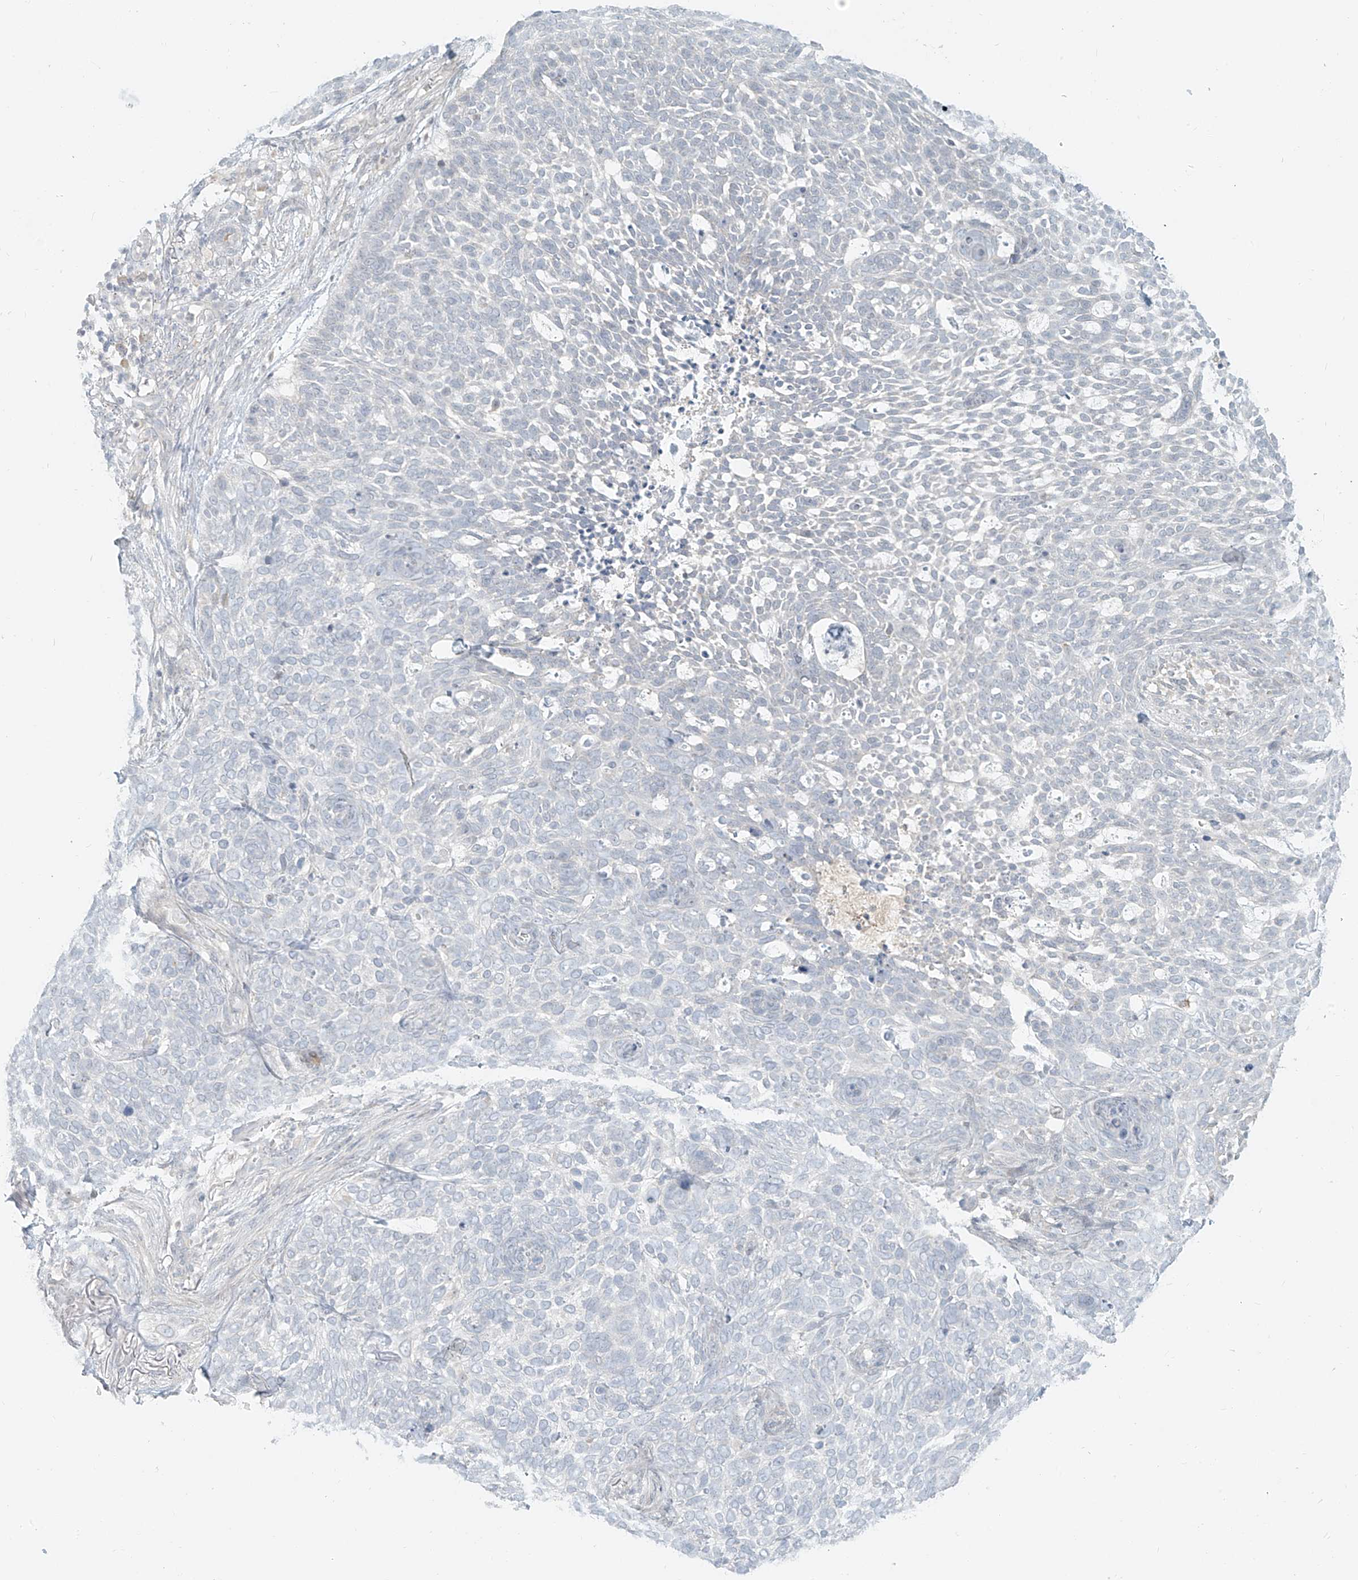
{"staining": {"intensity": "negative", "quantity": "none", "location": "none"}, "tissue": "skin cancer", "cell_type": "Tumor cells", "image_type": "cancer", "snomed": [{"axis": "morphology", "description": "Basal cell carcinoma"}, {"axis": "topography", "description": "Skin"}], "caption": "Basal cell carcinoma (skin) stained for a protein using immunohistochemistry shows no expression tumor cells.", "gene": "C2orf42", "patient": {"sex": "female", "age": 64}}